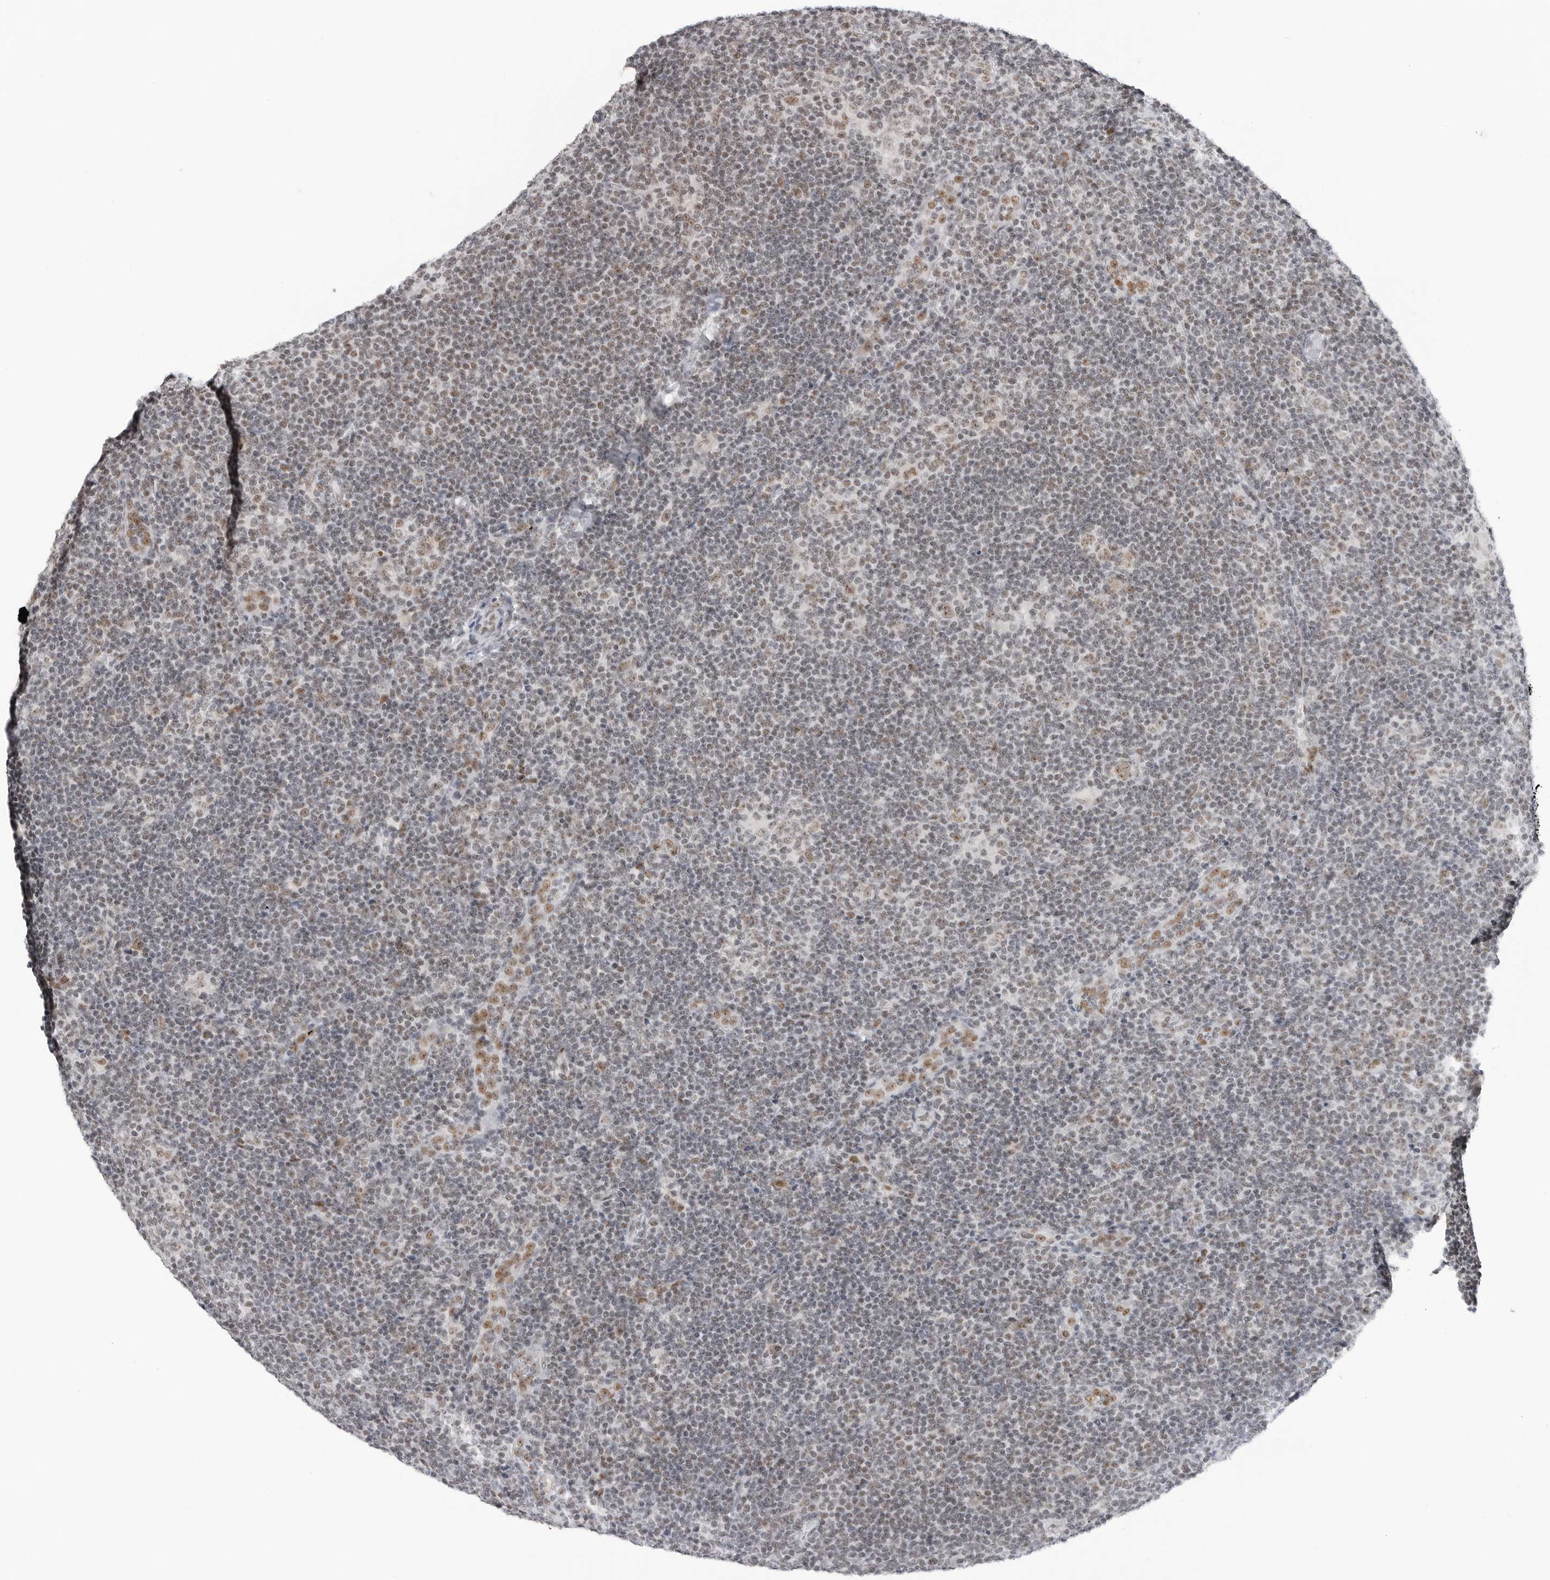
{"staining": {"intensity": "weak", "quantity": ">75%", "location": "nuclear"}, "tissue": "lymphoma", "cell_type": "Tumor cells", "image_type": "cancer", "snomed": [{"axis": "morphology", "description": "Hodgkin's disease, NOS"}, {"axis": "topography", "description": "Lymph node"}], "caption": "Immunohistochemical staining of lymphoma reveals low levels of weak nuclear protein positivity in about >75% of tumor cells. (DAB = brown stain, brightfield microscopy at high magnification).", "gene": "WRAP53", "patient": {"sex": "female", "age": 57}}